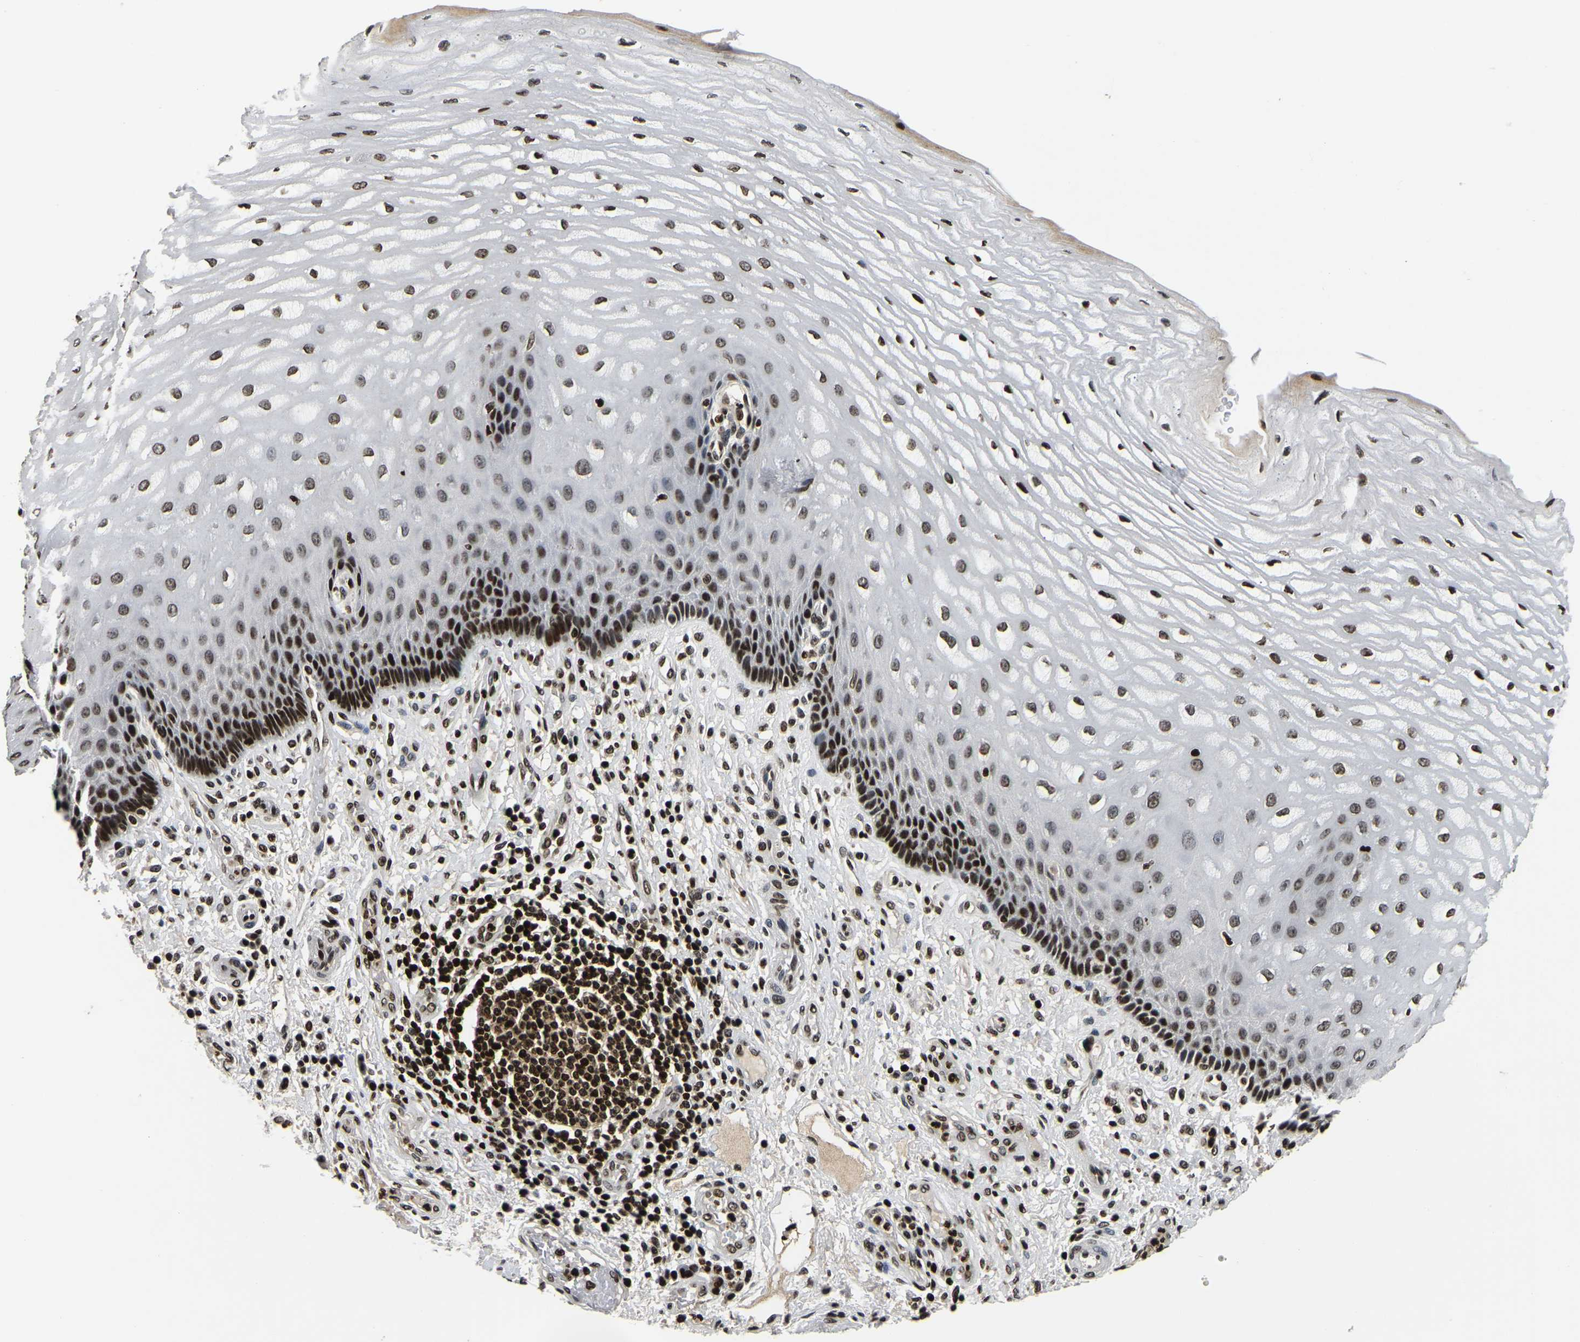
{"staining": {"intensity": "strong", "quantity": "25%-75%", "location": "cytoplasmic/membranous"}, "tissue": "esophagus", "cell_type": "Squamous epithelial cells", "image_type": "normal", "snomed": [{"axis": "morphology", "description": "Normal tissue, NOS"}, {"axis": "topography", "description": "Esophagus"}], "caption": "The photomicrograph demonstrates immunohistochemical staining of unremarkable esophagus. There is strong cytoplasmic/membranous positivity is present in approximately 25%-75% of squamous epithelial cells.", "gene": "LRRC61", "patient": {"sex": "male", "age": 54}}